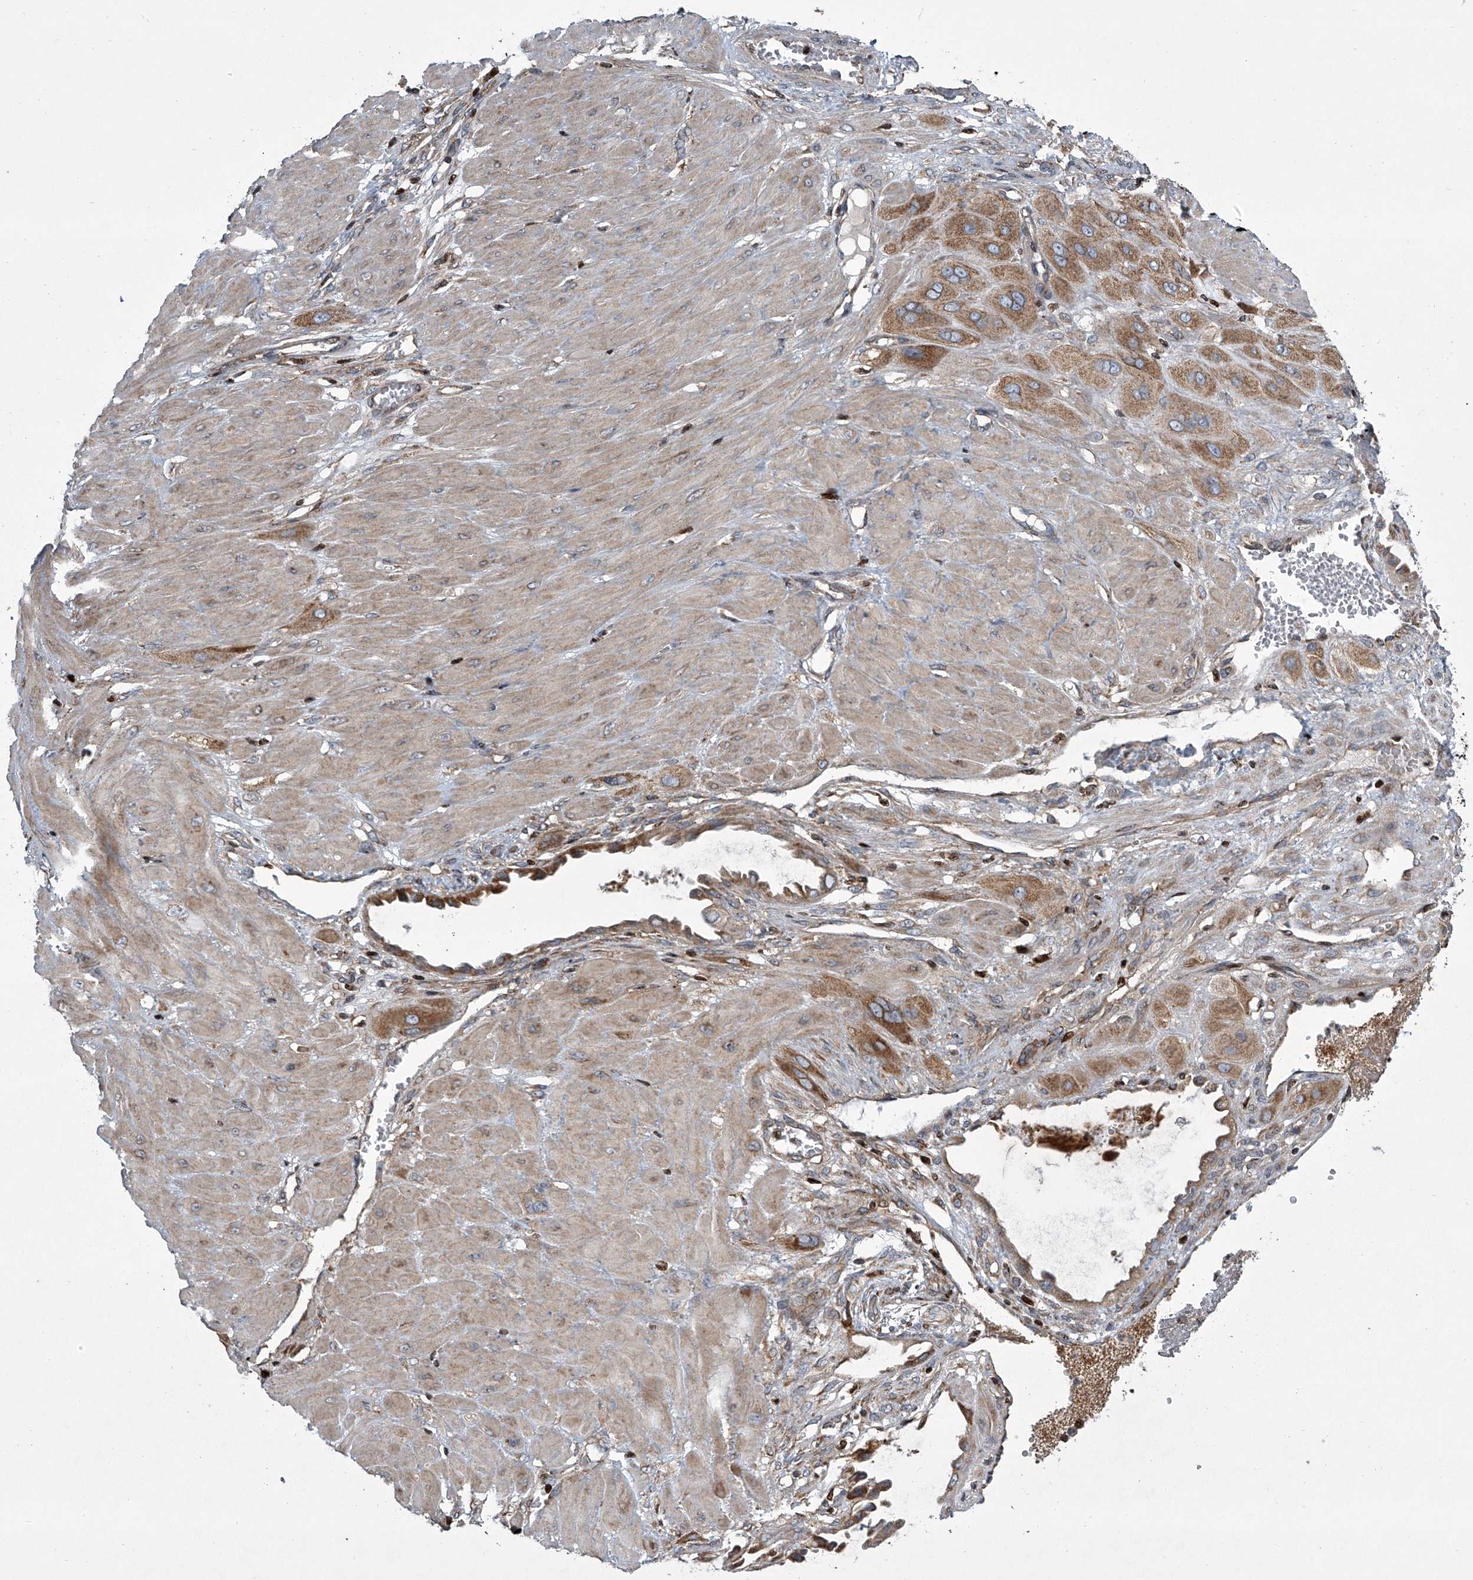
{"staining": {"intensity": "moderate", "quantity": ">75%", "location": "cytoplasmic/membranous"}, "tissue": "cervical cancer", "cell_type": "Tumor cells", "image_type": "cancer", "snomed": [{"axis": "morphology", "description": "Squamous cell carcinoma, NOS"}, {"axis": "topography", "description": "Cervix"}], "caption": "A histopathology image showing moderate cytoplasmic/membranous expression in about >75% of tumor cells in cervical cancer, as visualized by brown immunohistochemical staining.", "gene": "STRADA", "patient": {"sex": "female", "age": 34}}